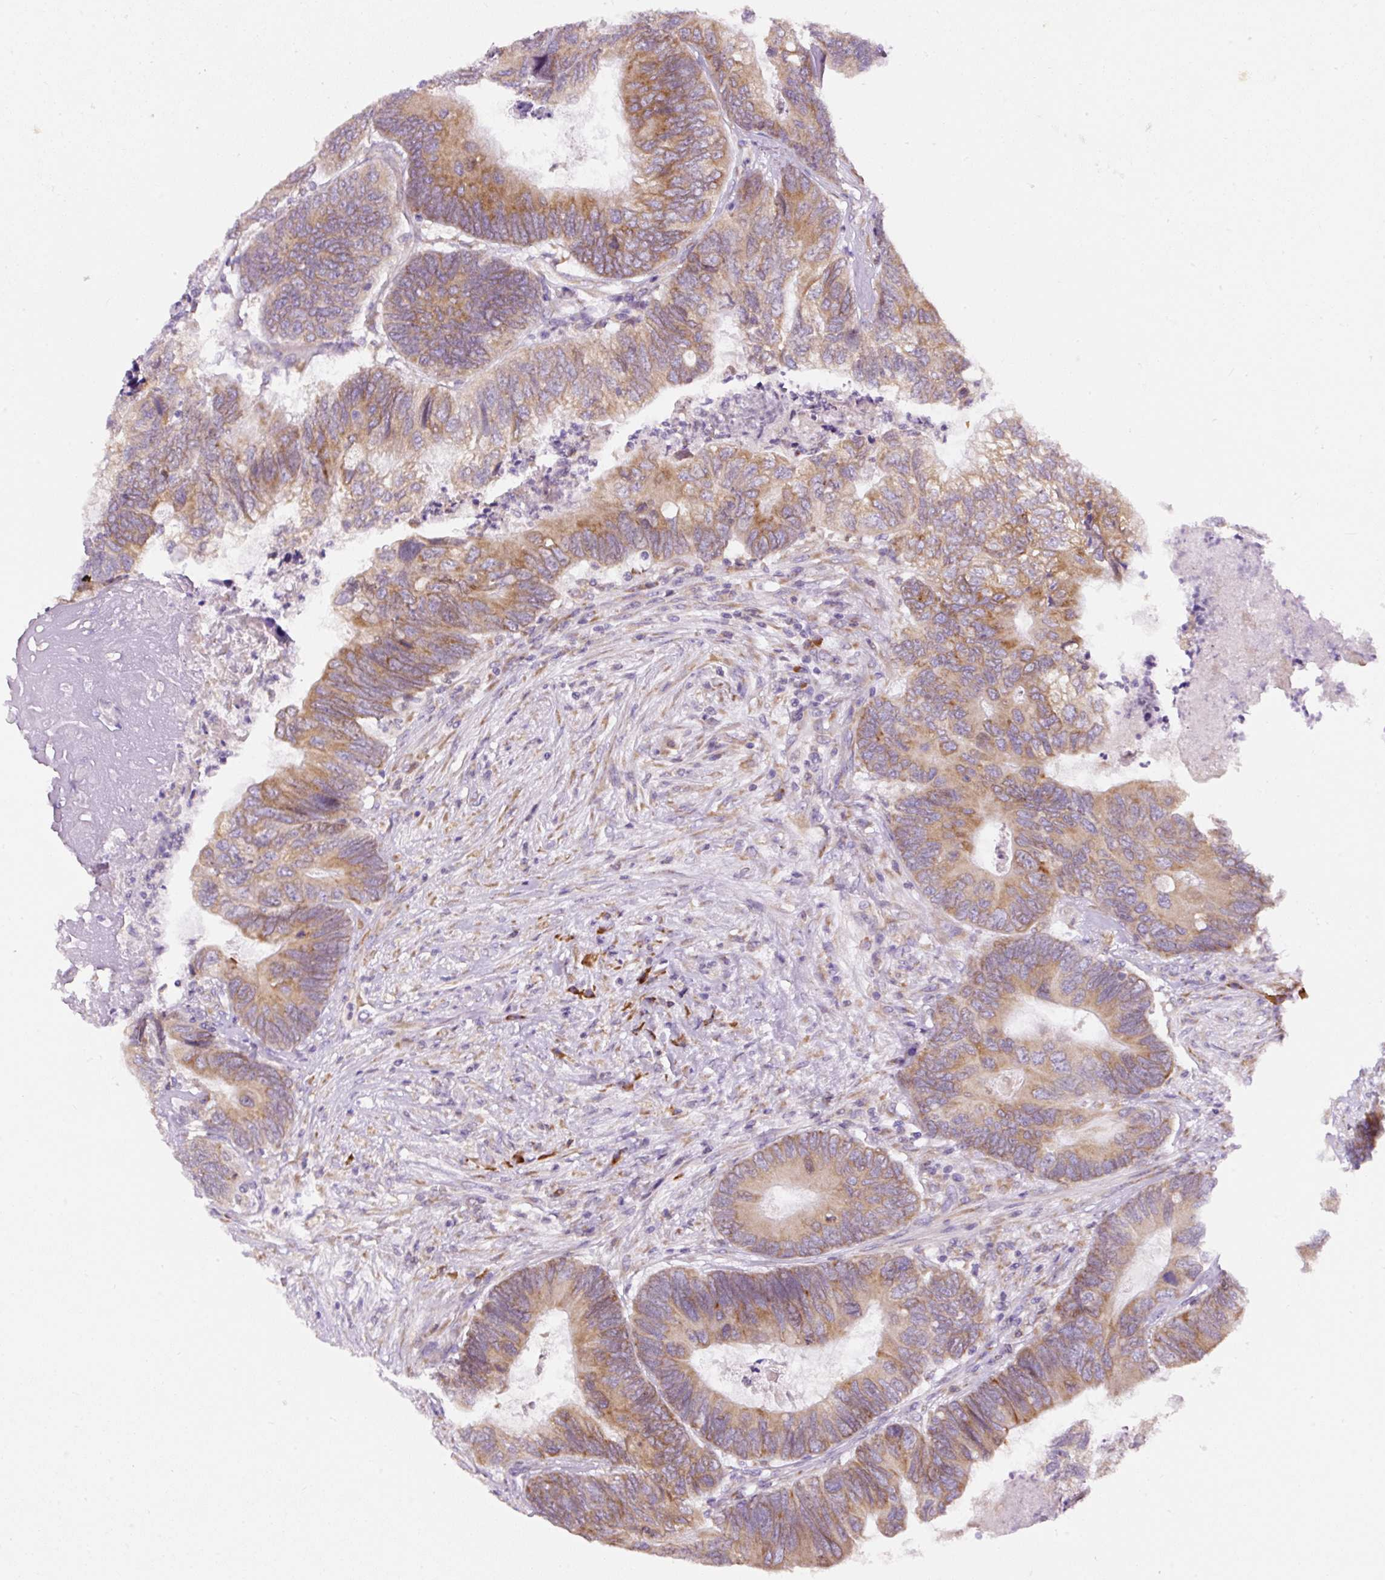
{"staining": {"intensity": "moderate", "quantity": ">75%", "location": "cytoplasmic/membranous"}, "tissue": "colorectal cancer", "cell_type": "Tumor cells", "image_type": "cancer", "snomed": [{"axis": "morphology", "description": "Adenocarcinoma, NOS"}, {"axis": "topography", "description": "Colon"}], "caption": "Immunohistochemistry of human colorectal cancer (adenocarcinoma) exhibits medium levels of moderate cytoplasmic/membranous expression in approximately >75% of tumor cells.", "gene": "DDOST", "patient": {"sex": "female", "age": 67}}